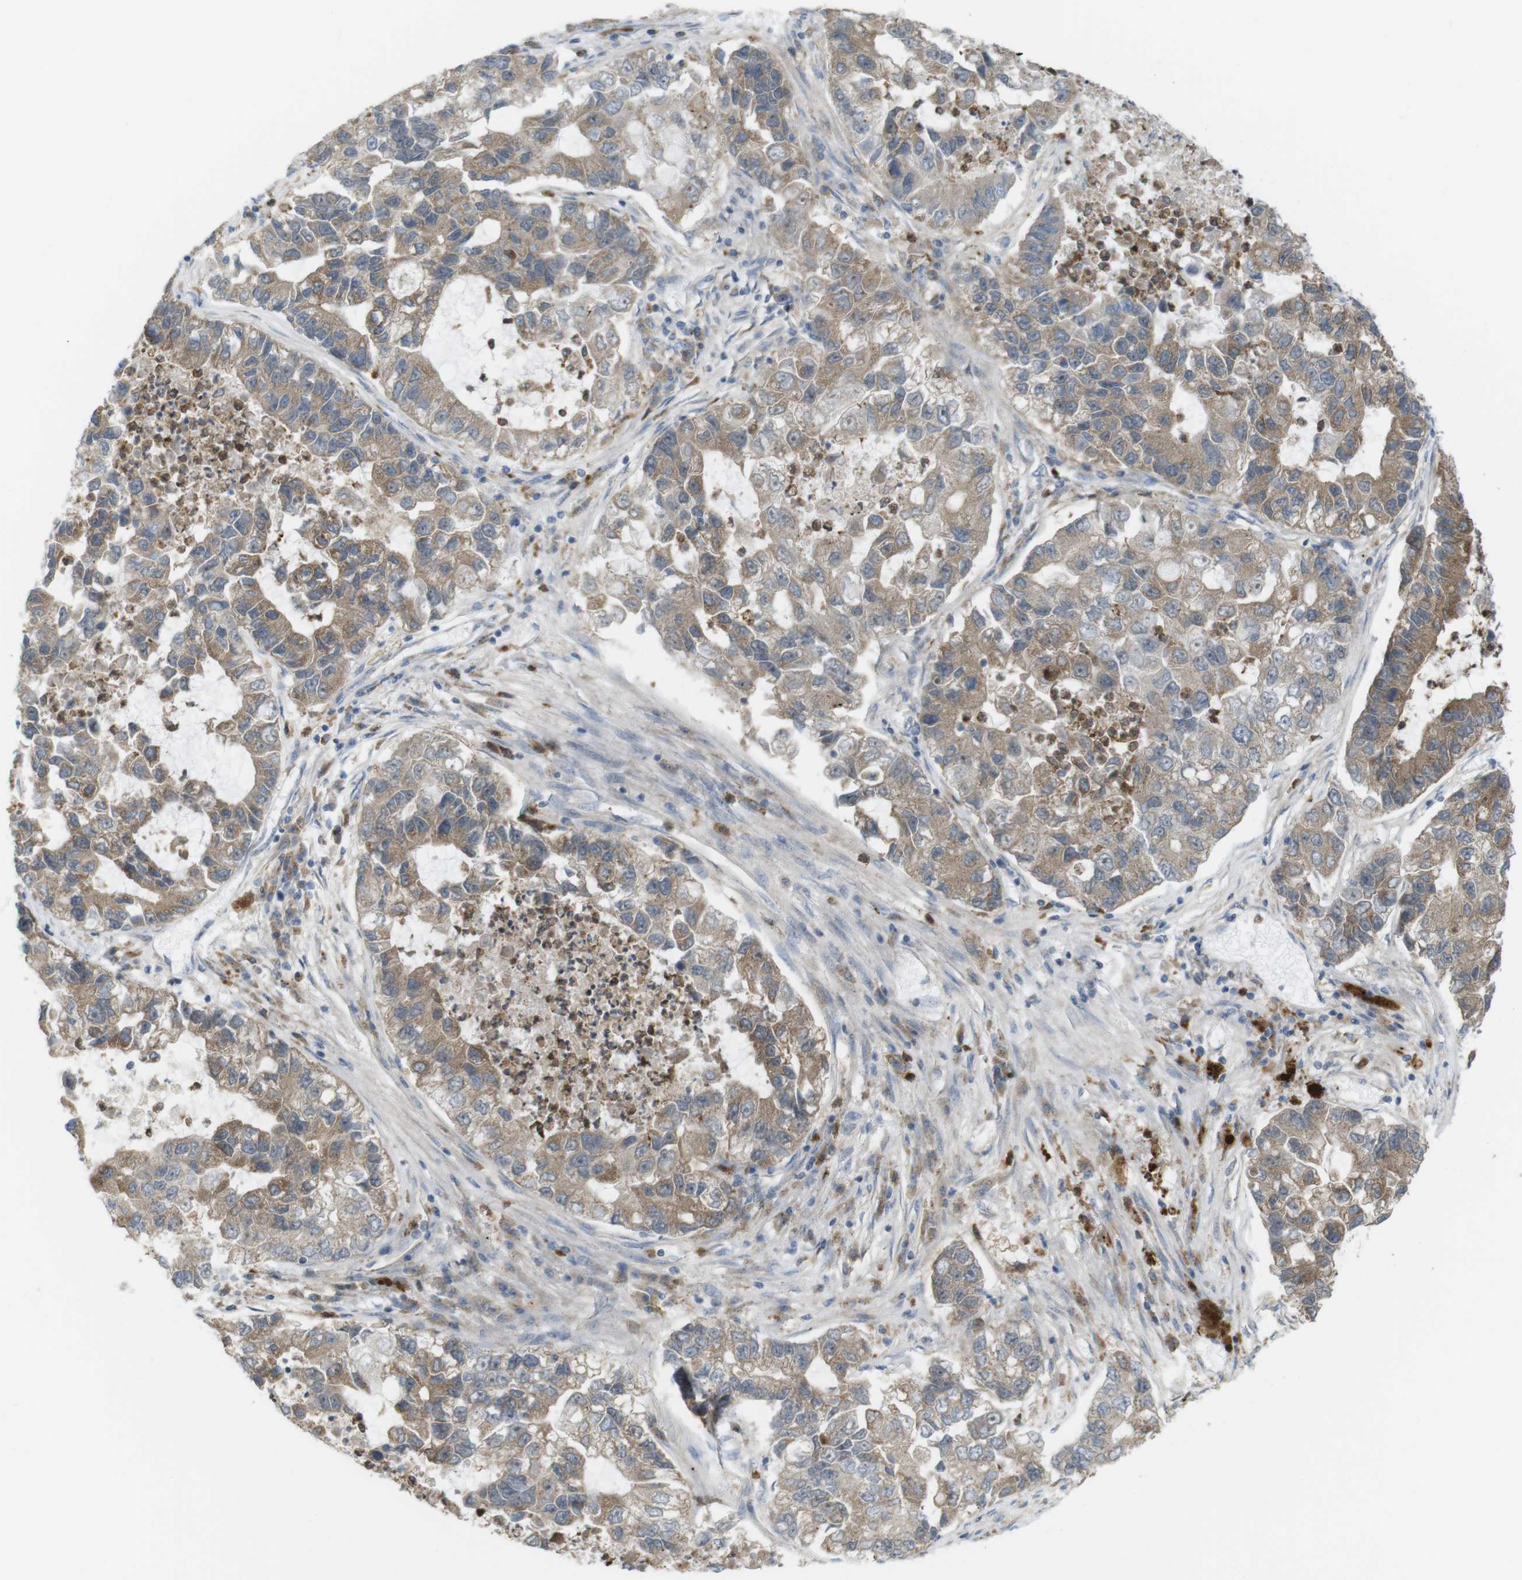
{"staining": {"intensity": "moderate", "quantity": ">75%", "location": "cytoplasmic/membranous"}, "tissue": "lung cancer", "cell_type": "Tumor cells", "image_type": "cancer", "snomed": [{"axis": "morphology", "description": "Adenocarcinoma, NOS"}, {"axis": "topography", "description": "Lung"}], "caption": "Moderate cytoplasmic/membranous positivity for a protein is appreciated in approximately >75% of tumor cells of lung cancer using IHC.", "gene": "PRKCD", "patient": {"sex": "female", "age": 51}}